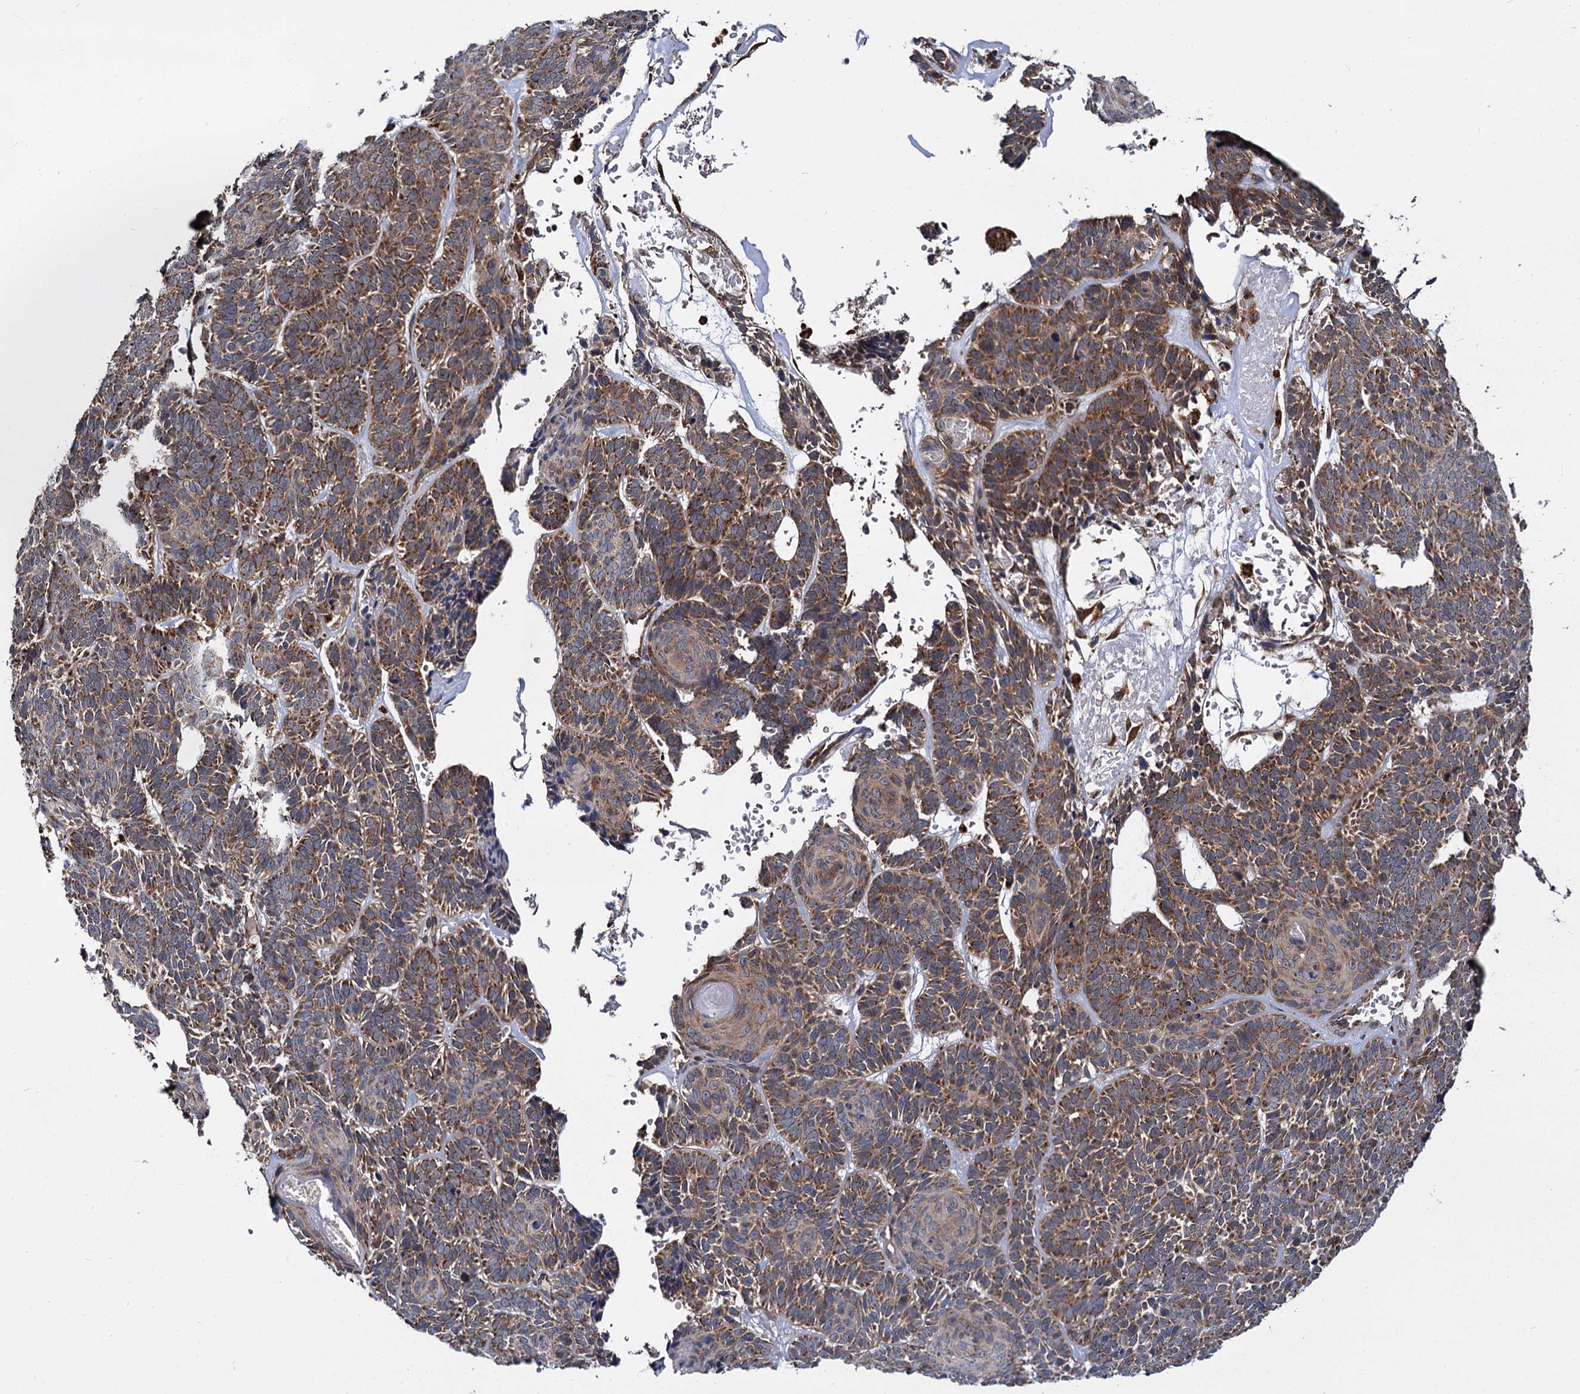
{"staining": {"intensity": "moderate", "quantity": ">75%", "location": "cytoplasmic/membranous"}, "tissue": "skin cancer", "cell_type": "Tumor cells", "image_type": "cancer", "snomed": [{"axis": "morphology", "description": "Basal cell carcinoma"}, {"axis": "topography", "description": "Skin"}], "caption": "Human basal cell carcinoma (skin) stained with a brown dye shows moderate cytoplasmic/membranous positive expression in about >75% of tumor cells.", "gene": "UFM1", "patient": {"sex": "male", "age": 85}}